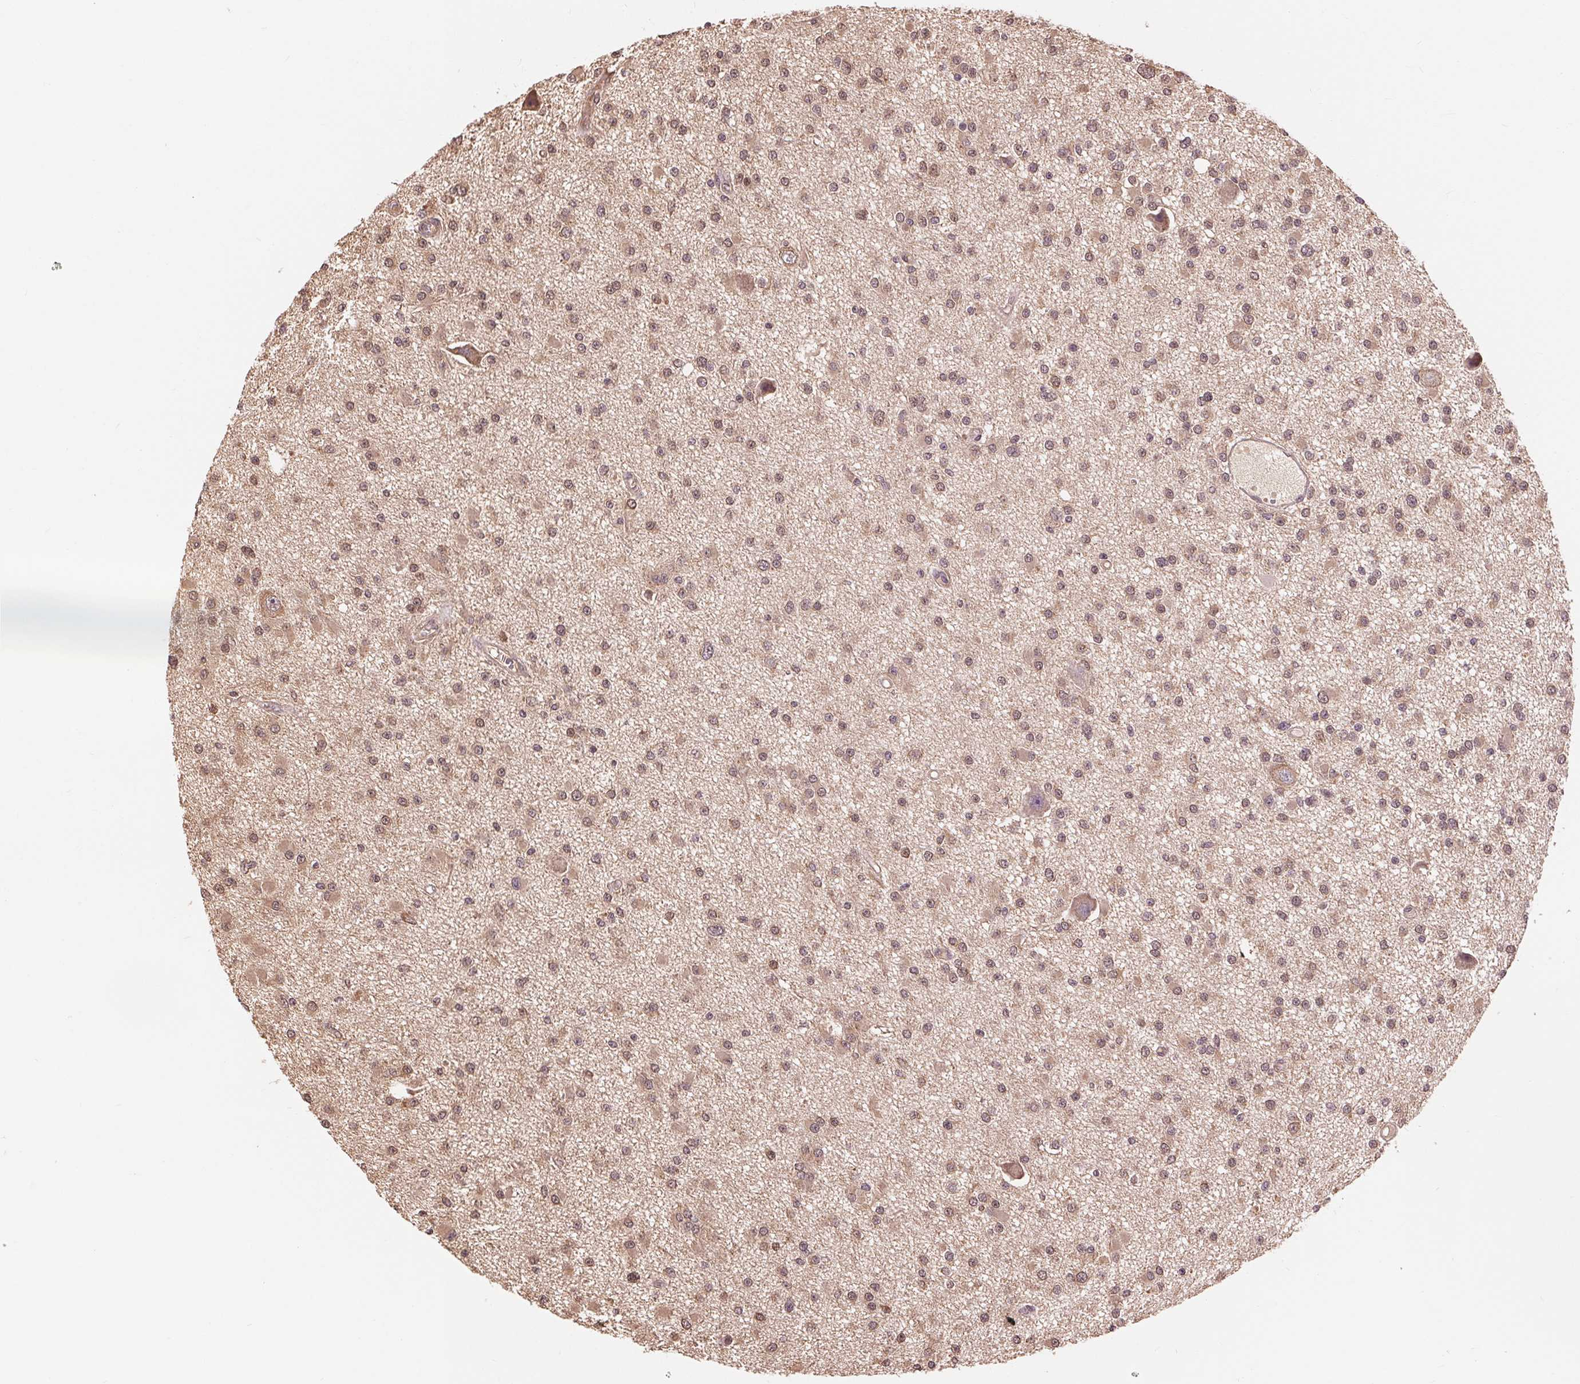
{"staining": {"intensity": "moderate", "quantity": ">75%", "location": "nuclear"}, "tissue": "glioma", "cell_type": "Tumor cells", "image_type": "cancer", "snomed": [{"axis": "morphology", "description": "Glioma, malignant, High grade"}, {"axis": "topography", "description": "Brain"}], "caption": "Immunohistochemistry (IHC) micrograph of high-grade glioma (malignant) stained for a protein (brown), which reveals medium levels of moderate nuclear positivity in about >75% of tumor cells.", "gene": "TMEM273", "patient": {"sex": "male", "age": 54}}